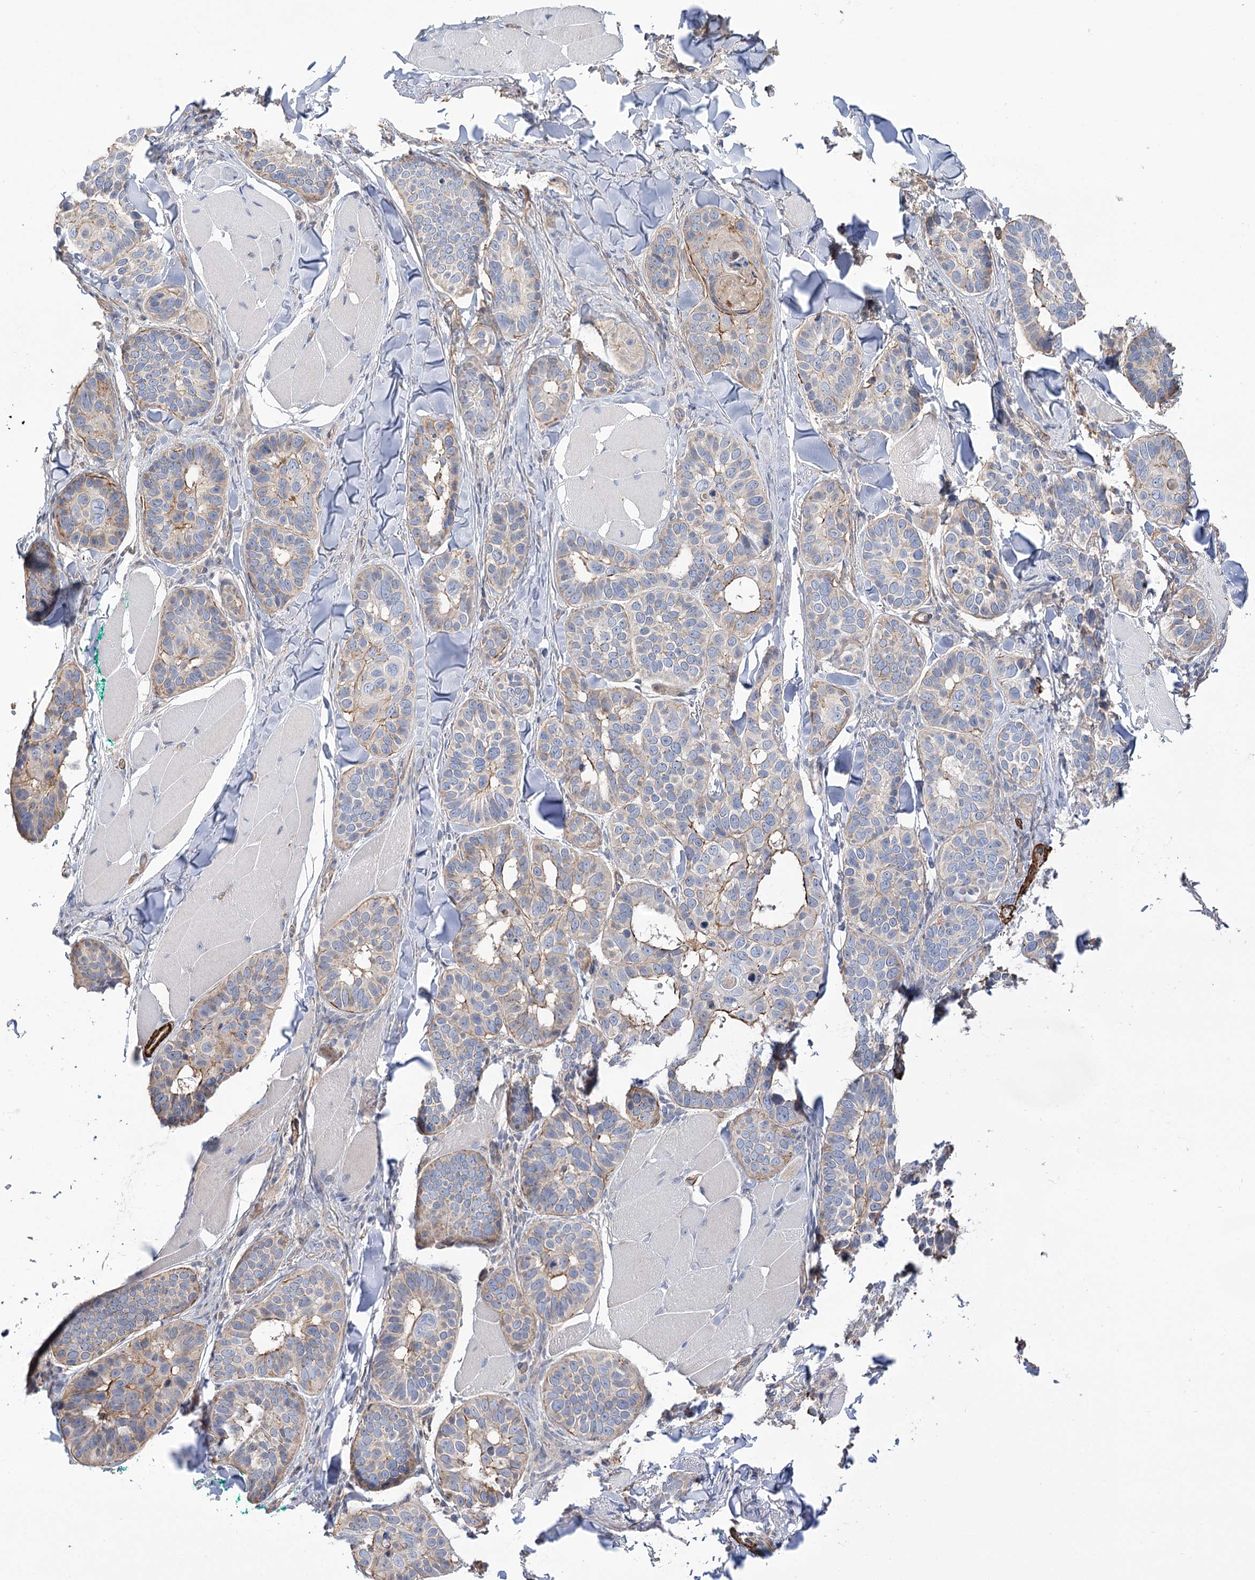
{"staining": {"intensity": "moderate", "quantity": "<25%", "location": "cytoplasmic/membranous"}, "tissue": "skin cancer", "cell_type": "Tumor cells", "image_type": "cancer", "snomed": [{"axis": "morphology", "description": "Basal cell carcinoma"}, {"axis": "topography", "description": "Skin"}], "caption": "Immunohistochemical staining of basal cell carcinoma (skin) displays low levels of moderate cytoplasmic/membranous protein expression in about <25% of tumor cells.", "gene": "WASHC3", "patient": {"sex": "male", "age": 62}}